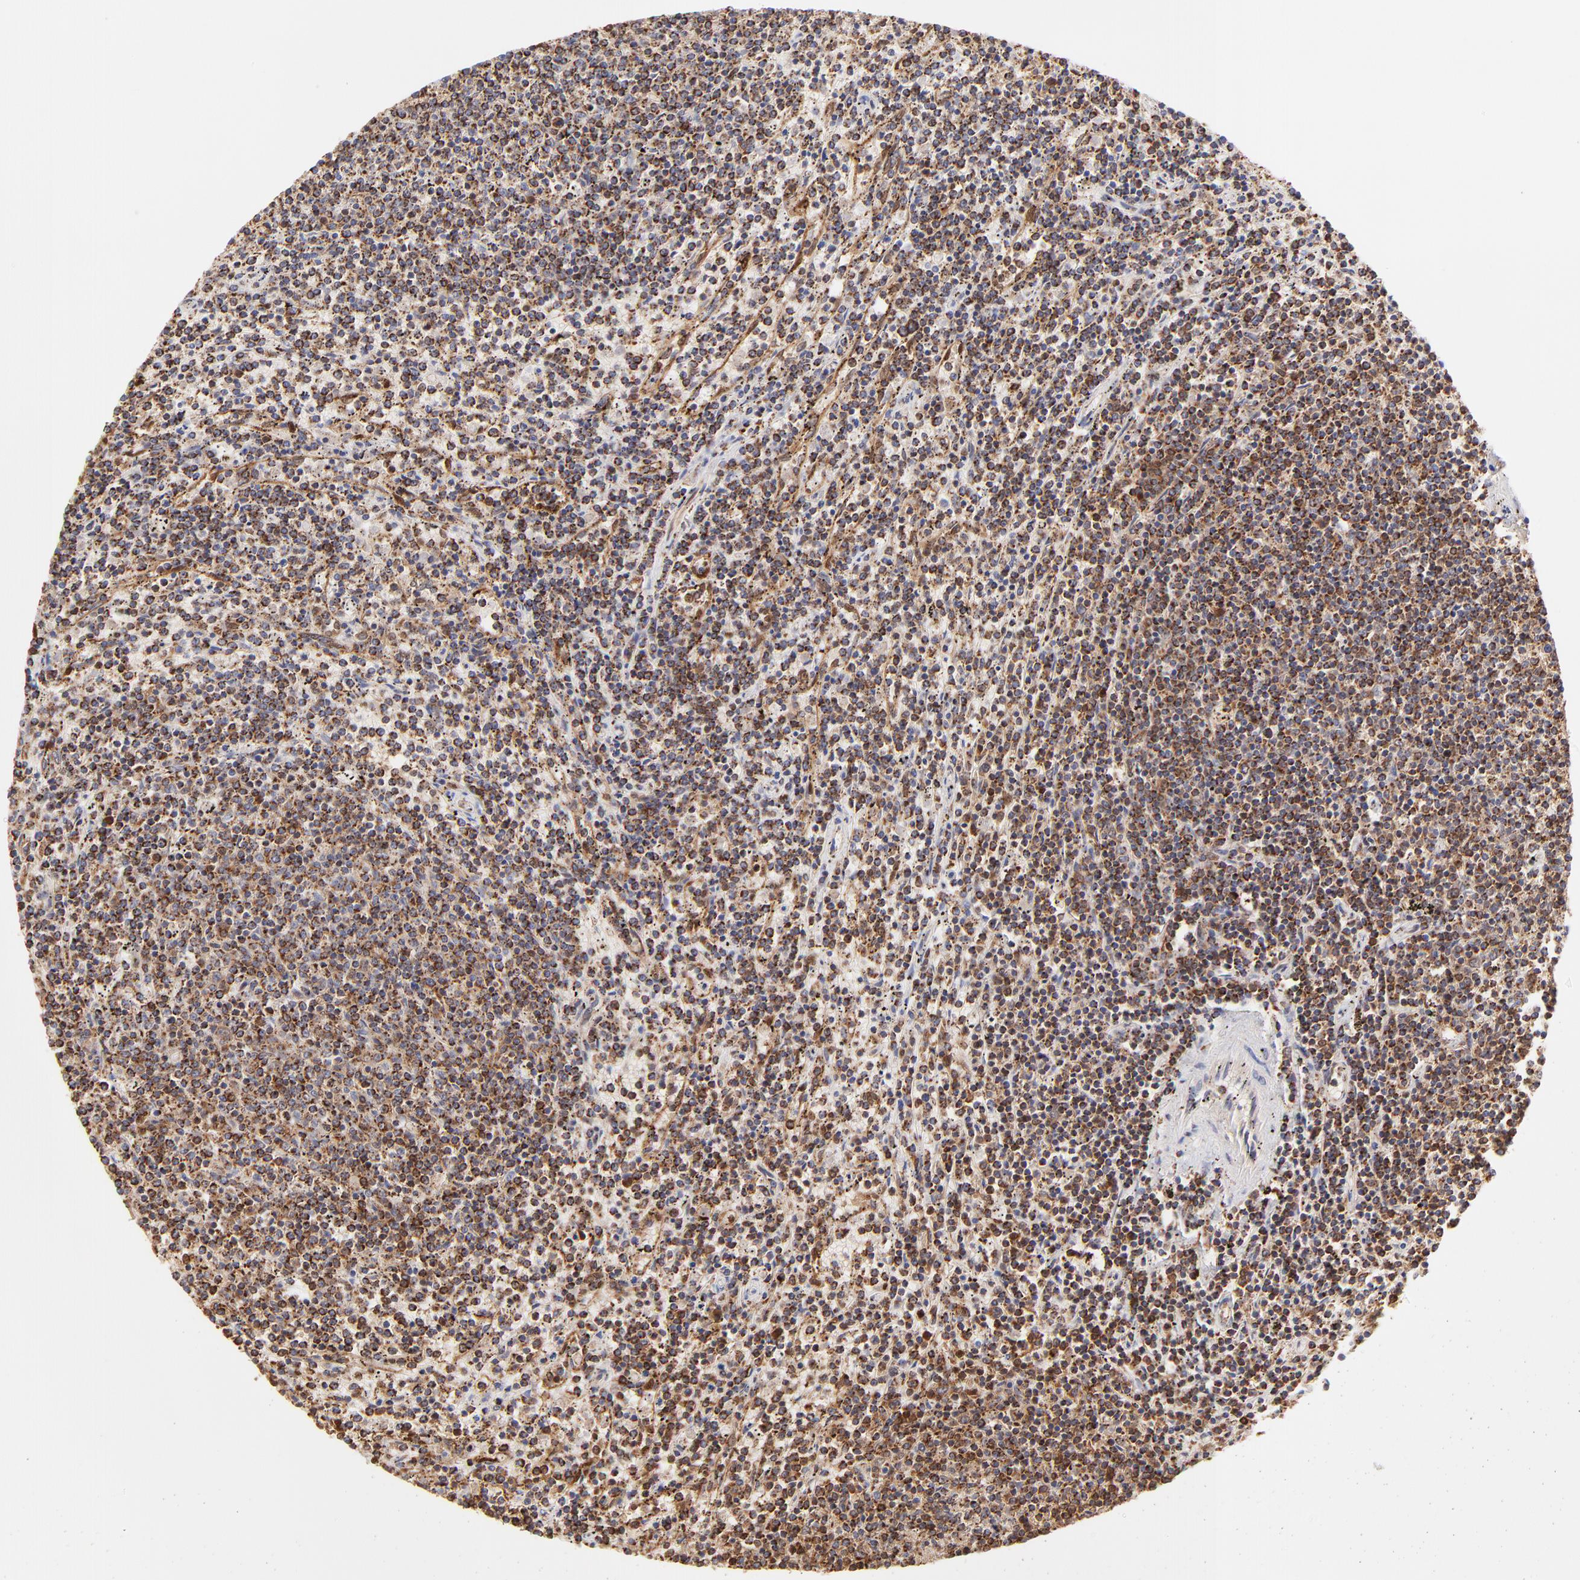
{"staining": {"intensity": "moderate", "quantity": ">75%", "location": "cytoplasmic/membranous"}, "tissue": "lymphoma", "cell_type": "Tumor cells", "image_type": "cancer", "snomed": [{"axis": "morphology", "description": "Malignant lymphoma, non-Hodgkin's type, Low grade"}, {"axis": "topography", "description": "Spleen"}], "caption": "Immunohistochemistry histopathology image of malignant lymphoma, non-Hodgkin's type (low-grade) stained for a protein (brown), which reveals medium levels of moderate cytoplasmic/membranous positivity in approximately >75% of tumor cells.", "gene": "ECH1", "patient": {"sex": "female", "age": 50}}